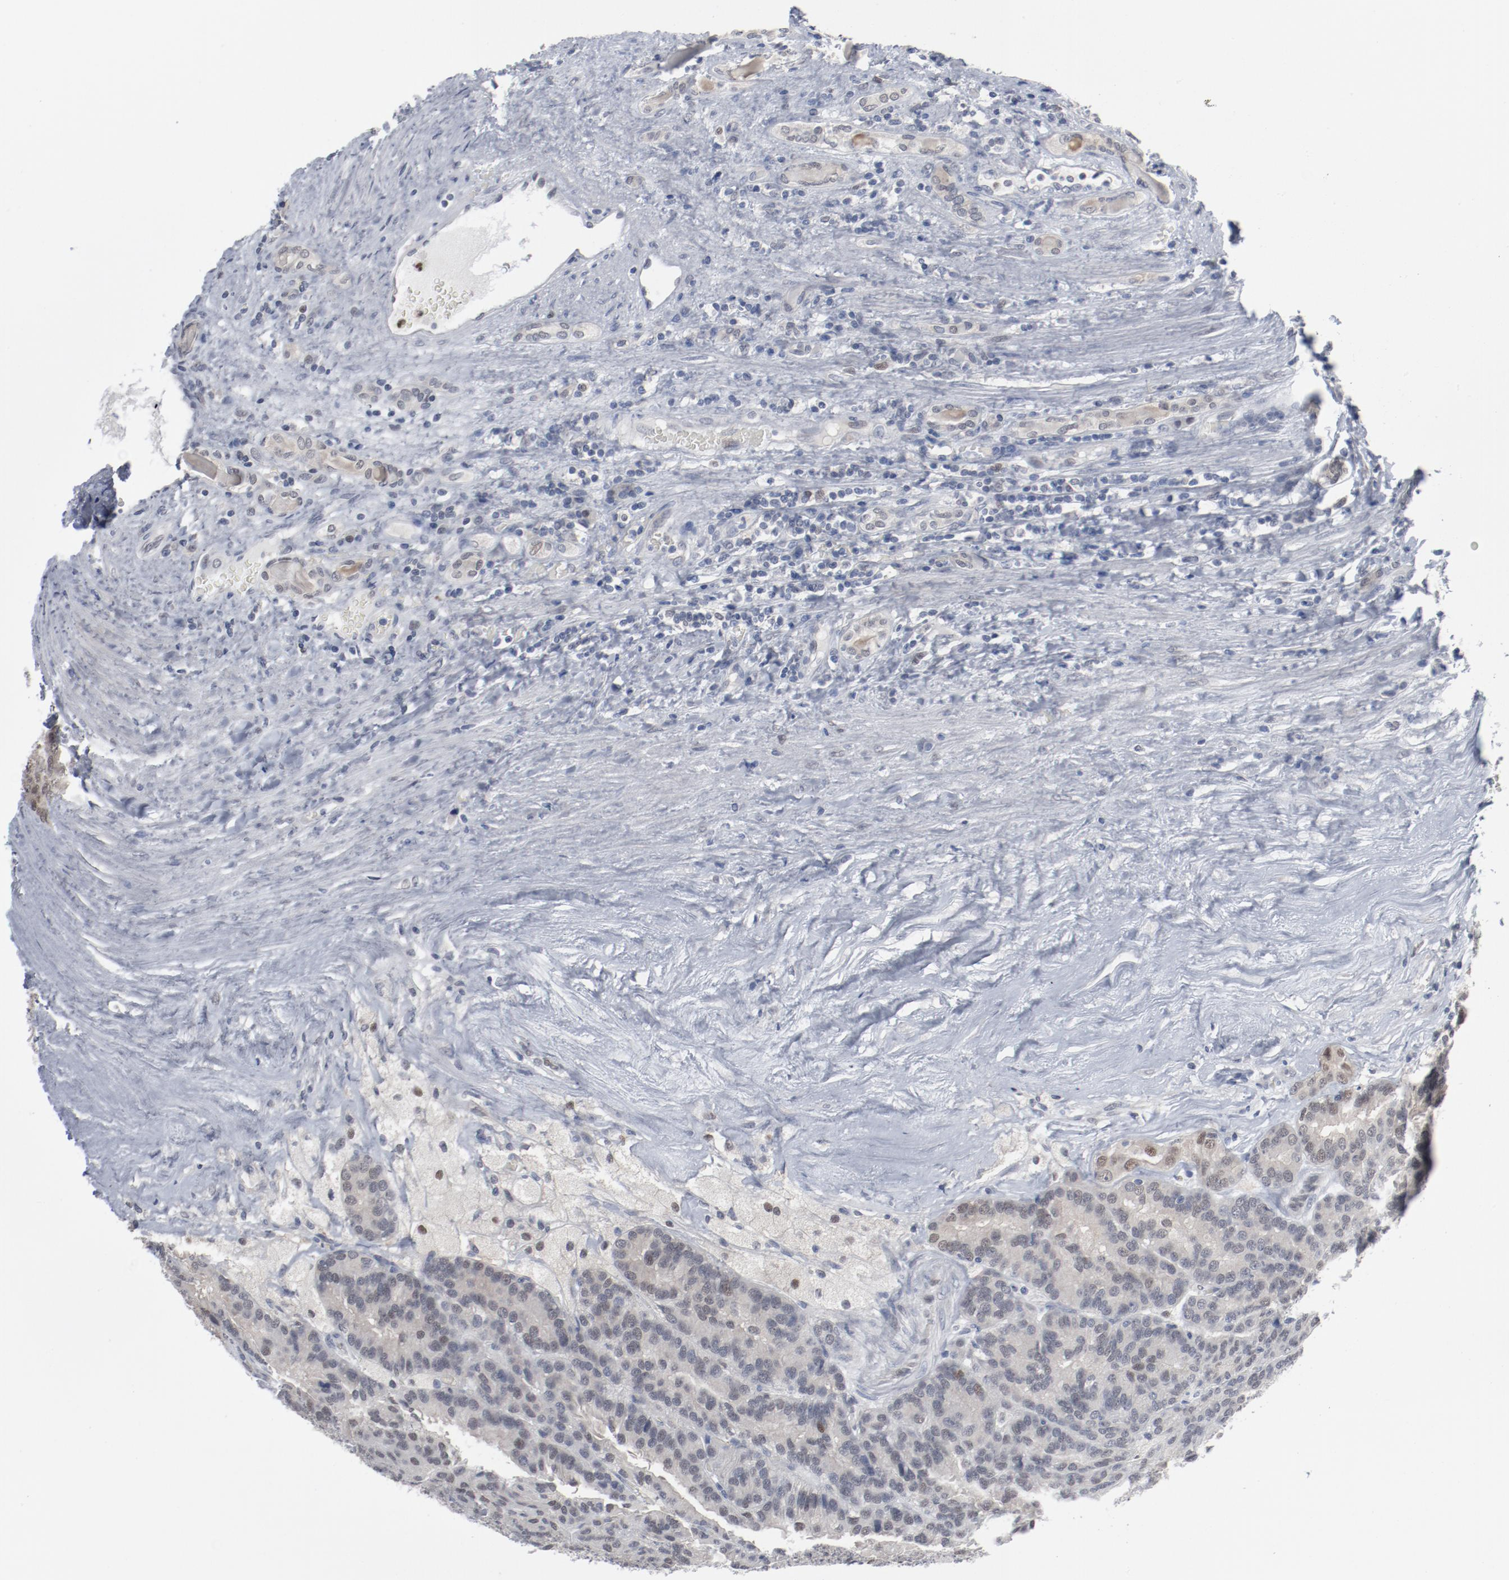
{"staining": {"intensity": "negative", "quantity": "none", "location": "none"}, "tissue": "renal cancer", "cell_type": "Tumor cells", "image_type": "cancer", "snomed": [{"axis": "morphology", "description": "Adenocarcinoma, NOS"}, {"axis": "topography", "description": "Kidney"}], "caption": "There is no significant staining in tumor cells of renal adenocarcinoma.", "gene": "FOXN2", "patient": {"sex": "male", "age": 46}}